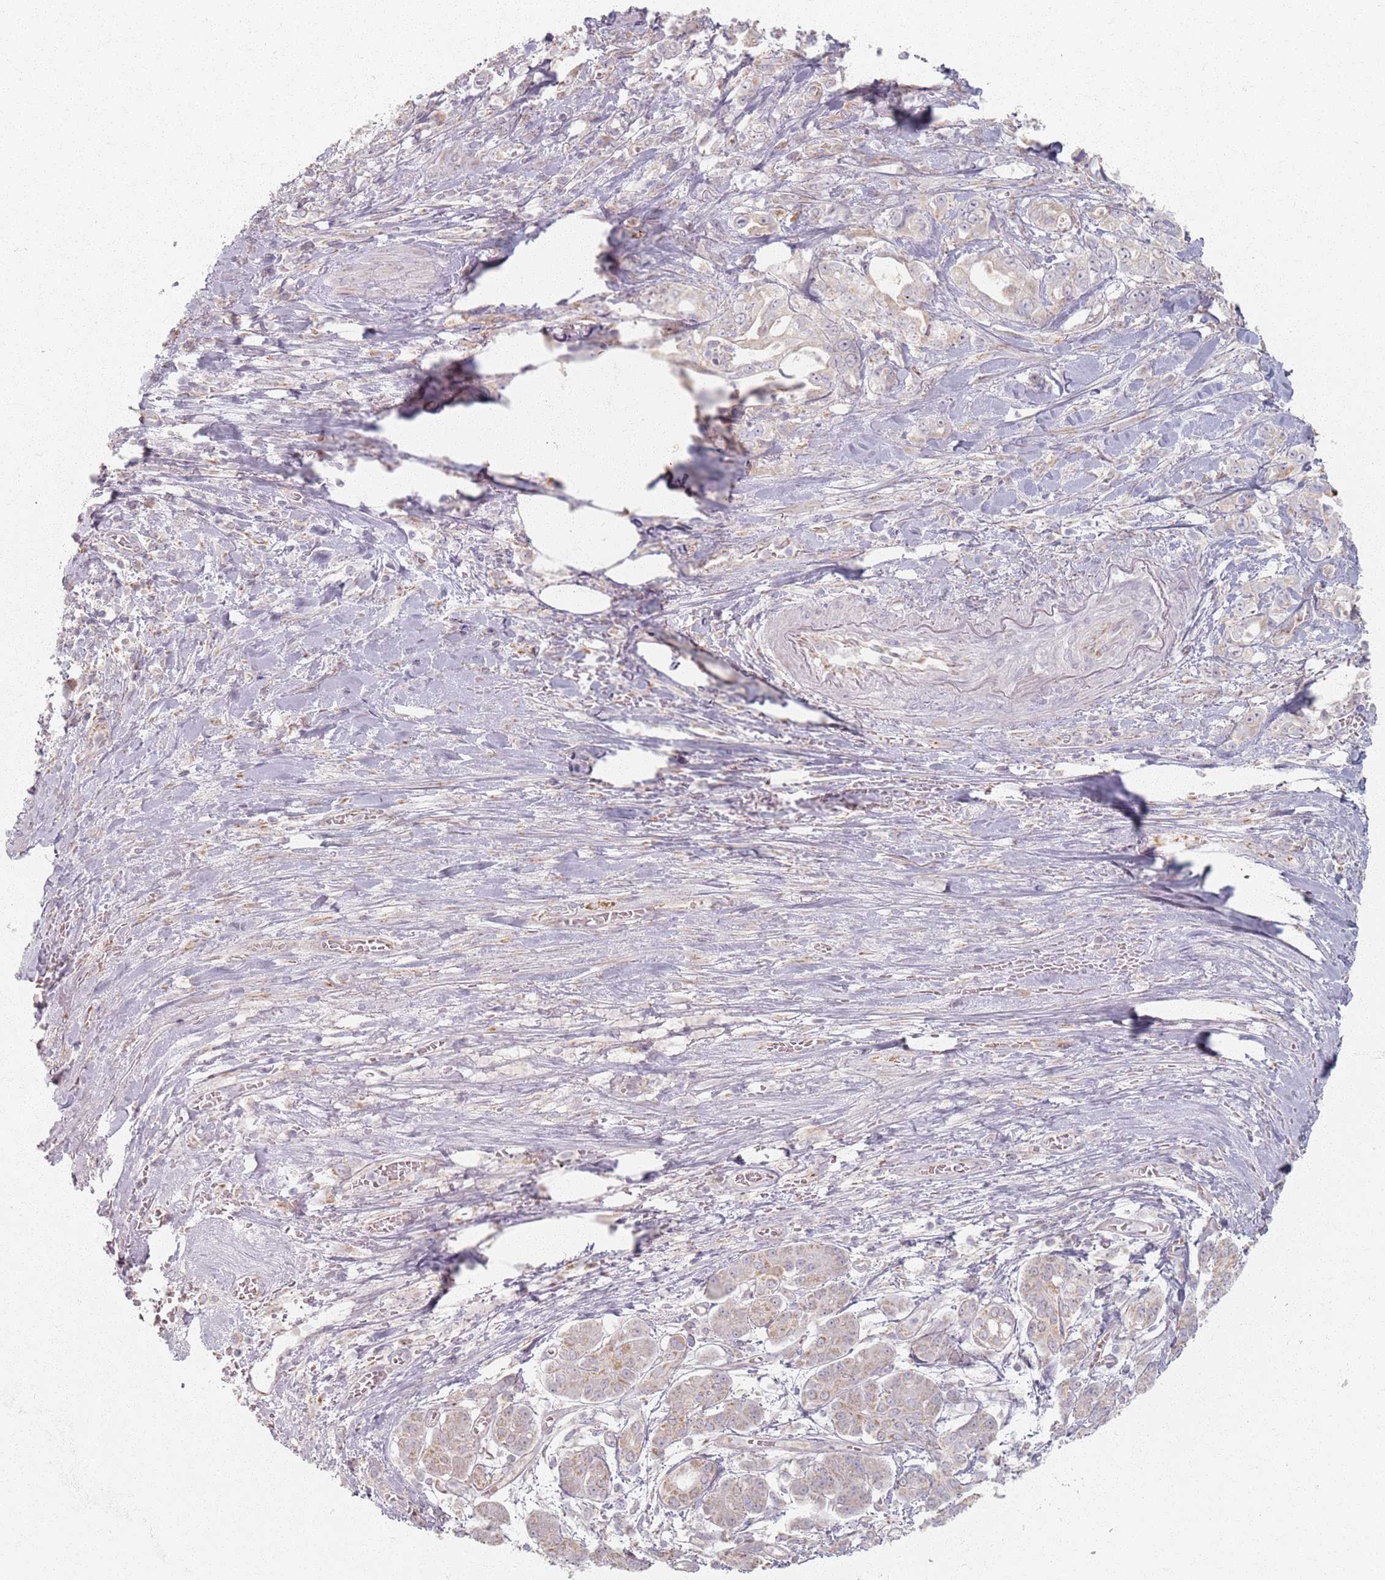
{"staining": {"intensity": "weak", "quantity": "<25%", "location": "cytoplasmic/membranous"}, "tissue": "pancreatic cancer", "cell_type": "Tumor cells", "image_type": "cancer", "snomed": [{"axis": "morphology", "description": "Adenocarcinoma, NOS"}, {"axis": "topography", "description": "Pancreas"}], "caption": "Pancreatic adenocarcinoma was stained to show a protein in brown. There is no significant positivity in tumor cells.", "gene": "PKD2L2", "patient": {"sex": "female", "age": 61}}